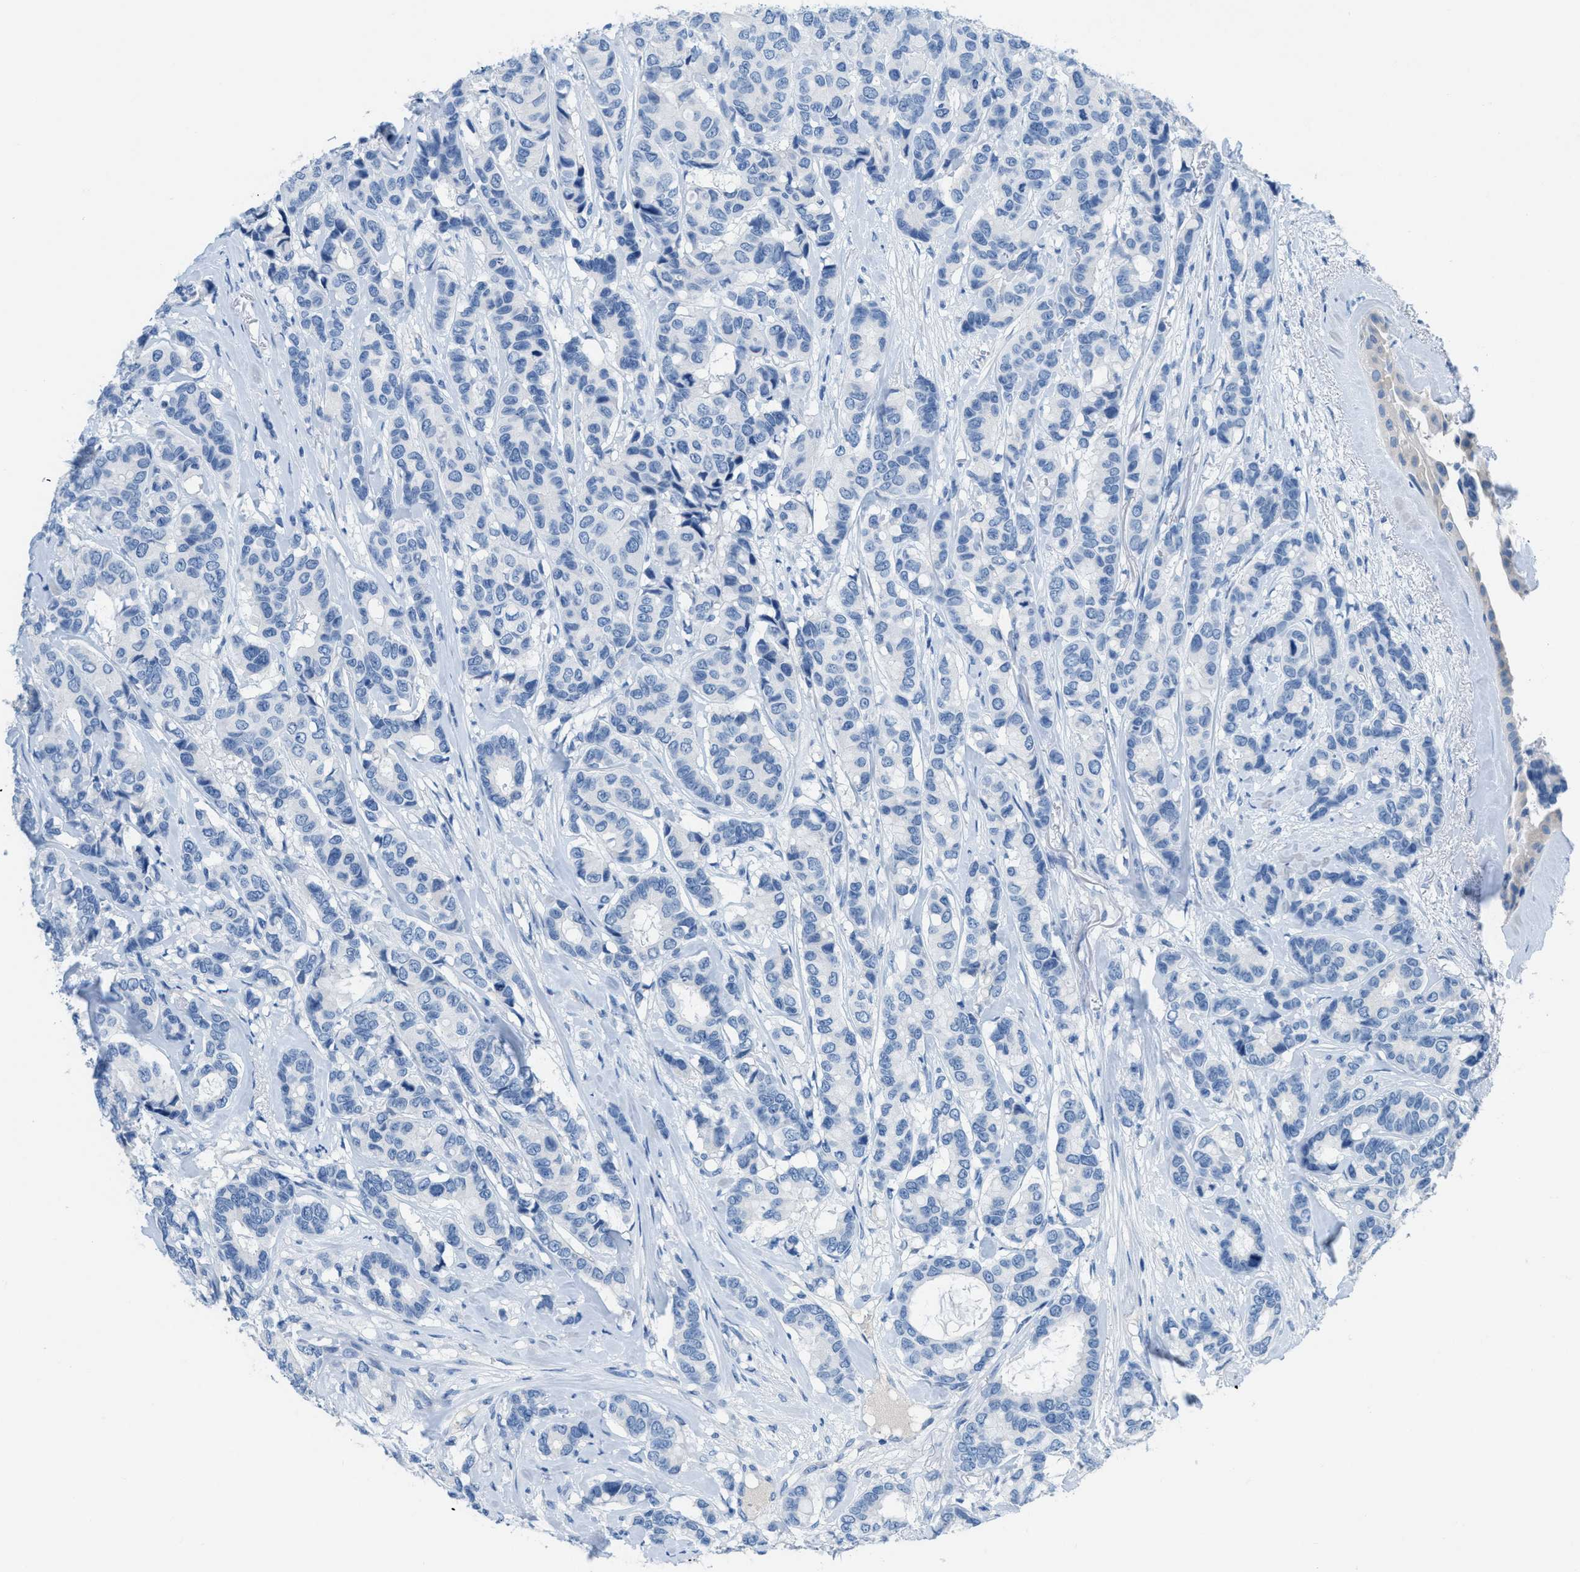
{"staining": {"intensity": "negative", "quantity": "none", "location": "none"}, "tissue": "breast cancer", "cell_type": "Tumor cells", "image_type": "cancer", "snomed": [{"axis": "morphology", "description": "Duct carcinoma"}, {"axis": "topography", "description": "Breast"}], "caption": "DAB (3,3'-diaminobenzidine) immunohistochemical staining of human intraductal carcinoma (breast) reveals no significant positivity in tumor cells. (DAB (3,3'-diaminobenzidine) IHC visualized using brightfield microscopy, high magnification).", "gene": "MGARP", "patient": {"sex": "female", "age": 87}}